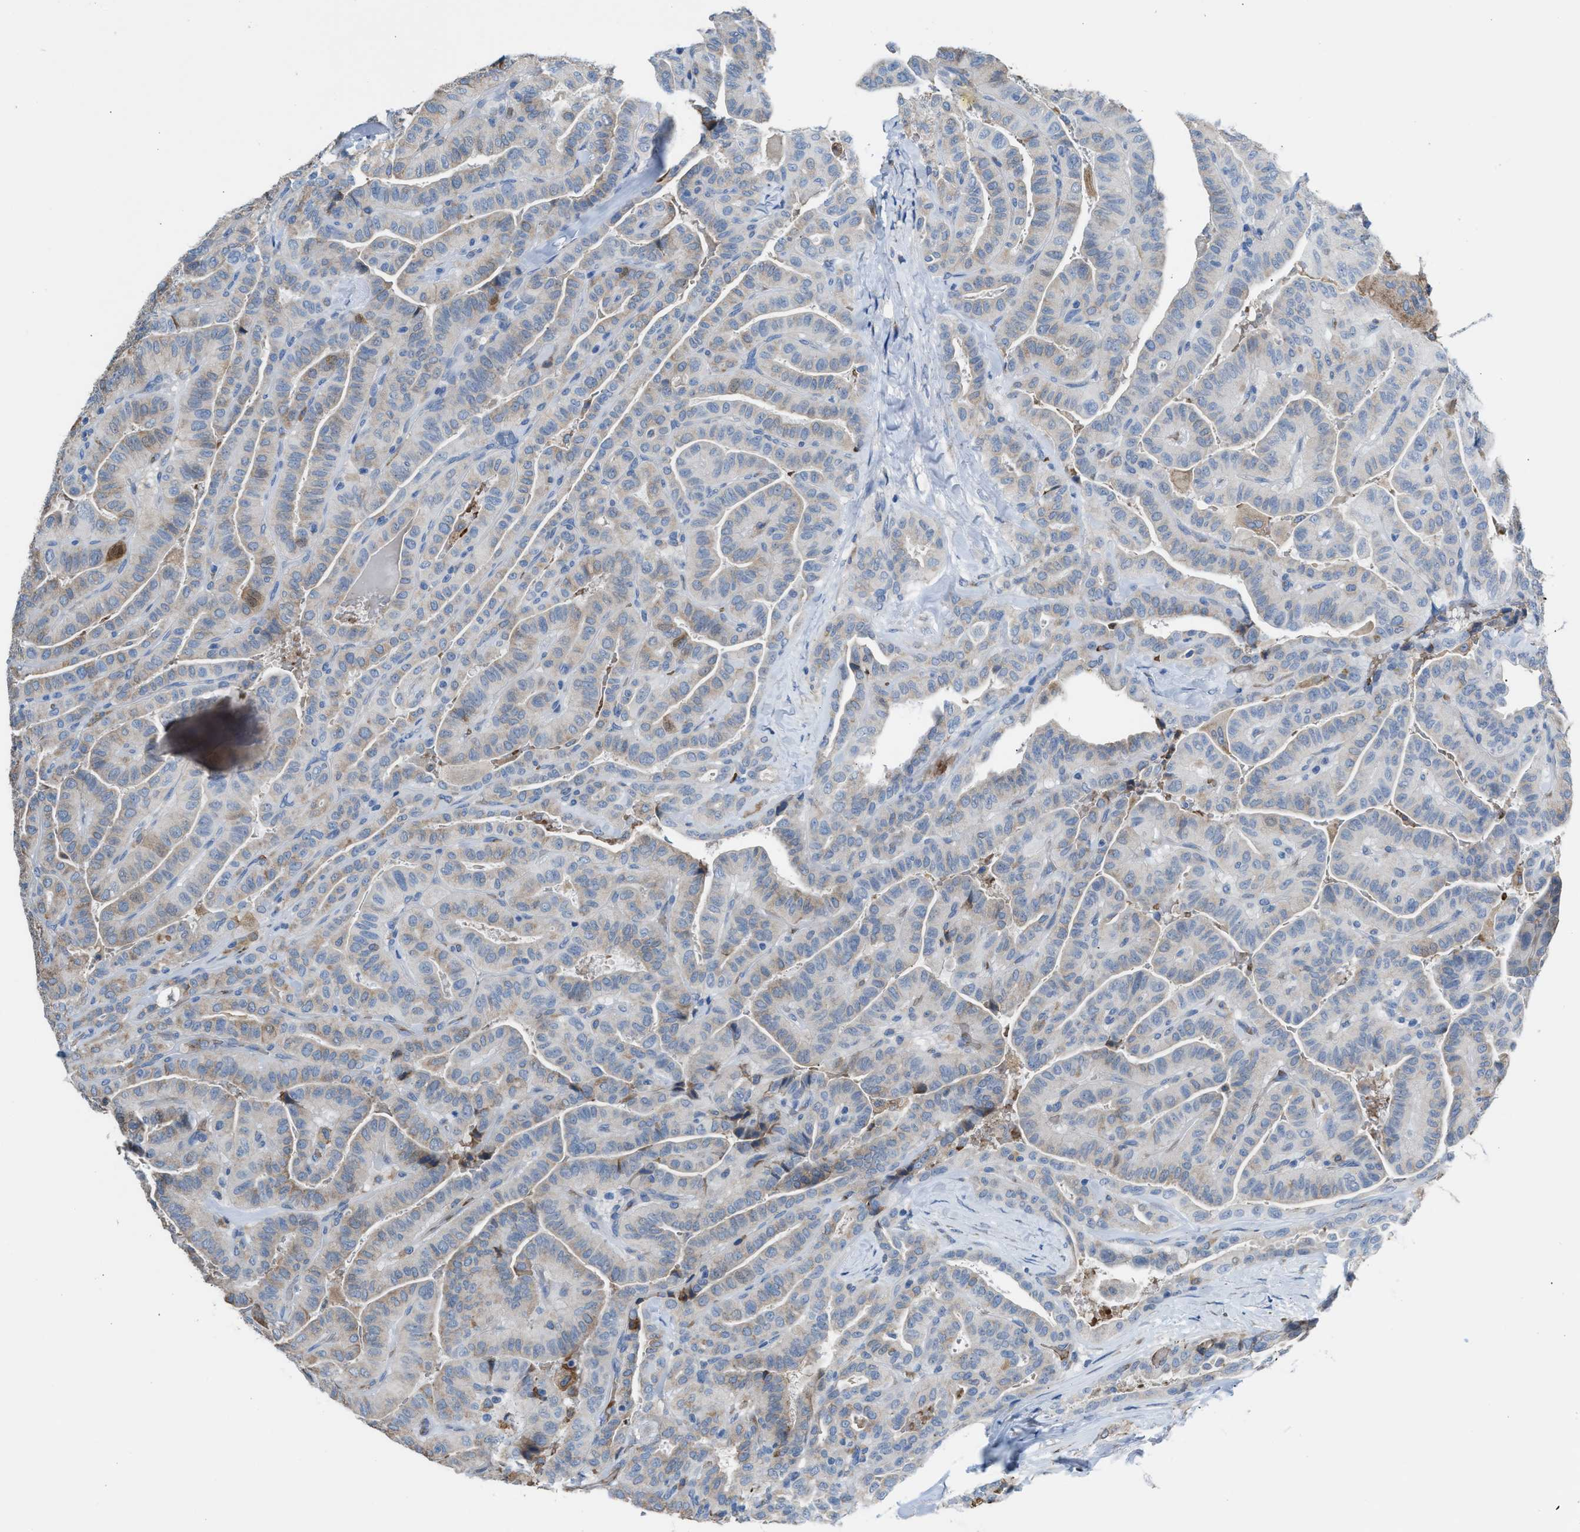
{"staining": {"intensity": "weak", "quantity": "<25%", "location": "cytoplasmic/membranous"}, "tissue": "thyroid cancer", "cell_type": "Tumor cells", "image_type": "cancer", "snomed": [{"axis": "morphology", "description": "Papillary adenocarcinoma, NOS"}, {"axis": "topography", "description": "Thyroid gland"}], "caption": "Immunohistochemical staining of thyroid cancer (papillary adenocarcinoma) exhibits no significant staining in tumor cells.", "gene": "CA3", "patient": {"sex": "male", "age": 77}}